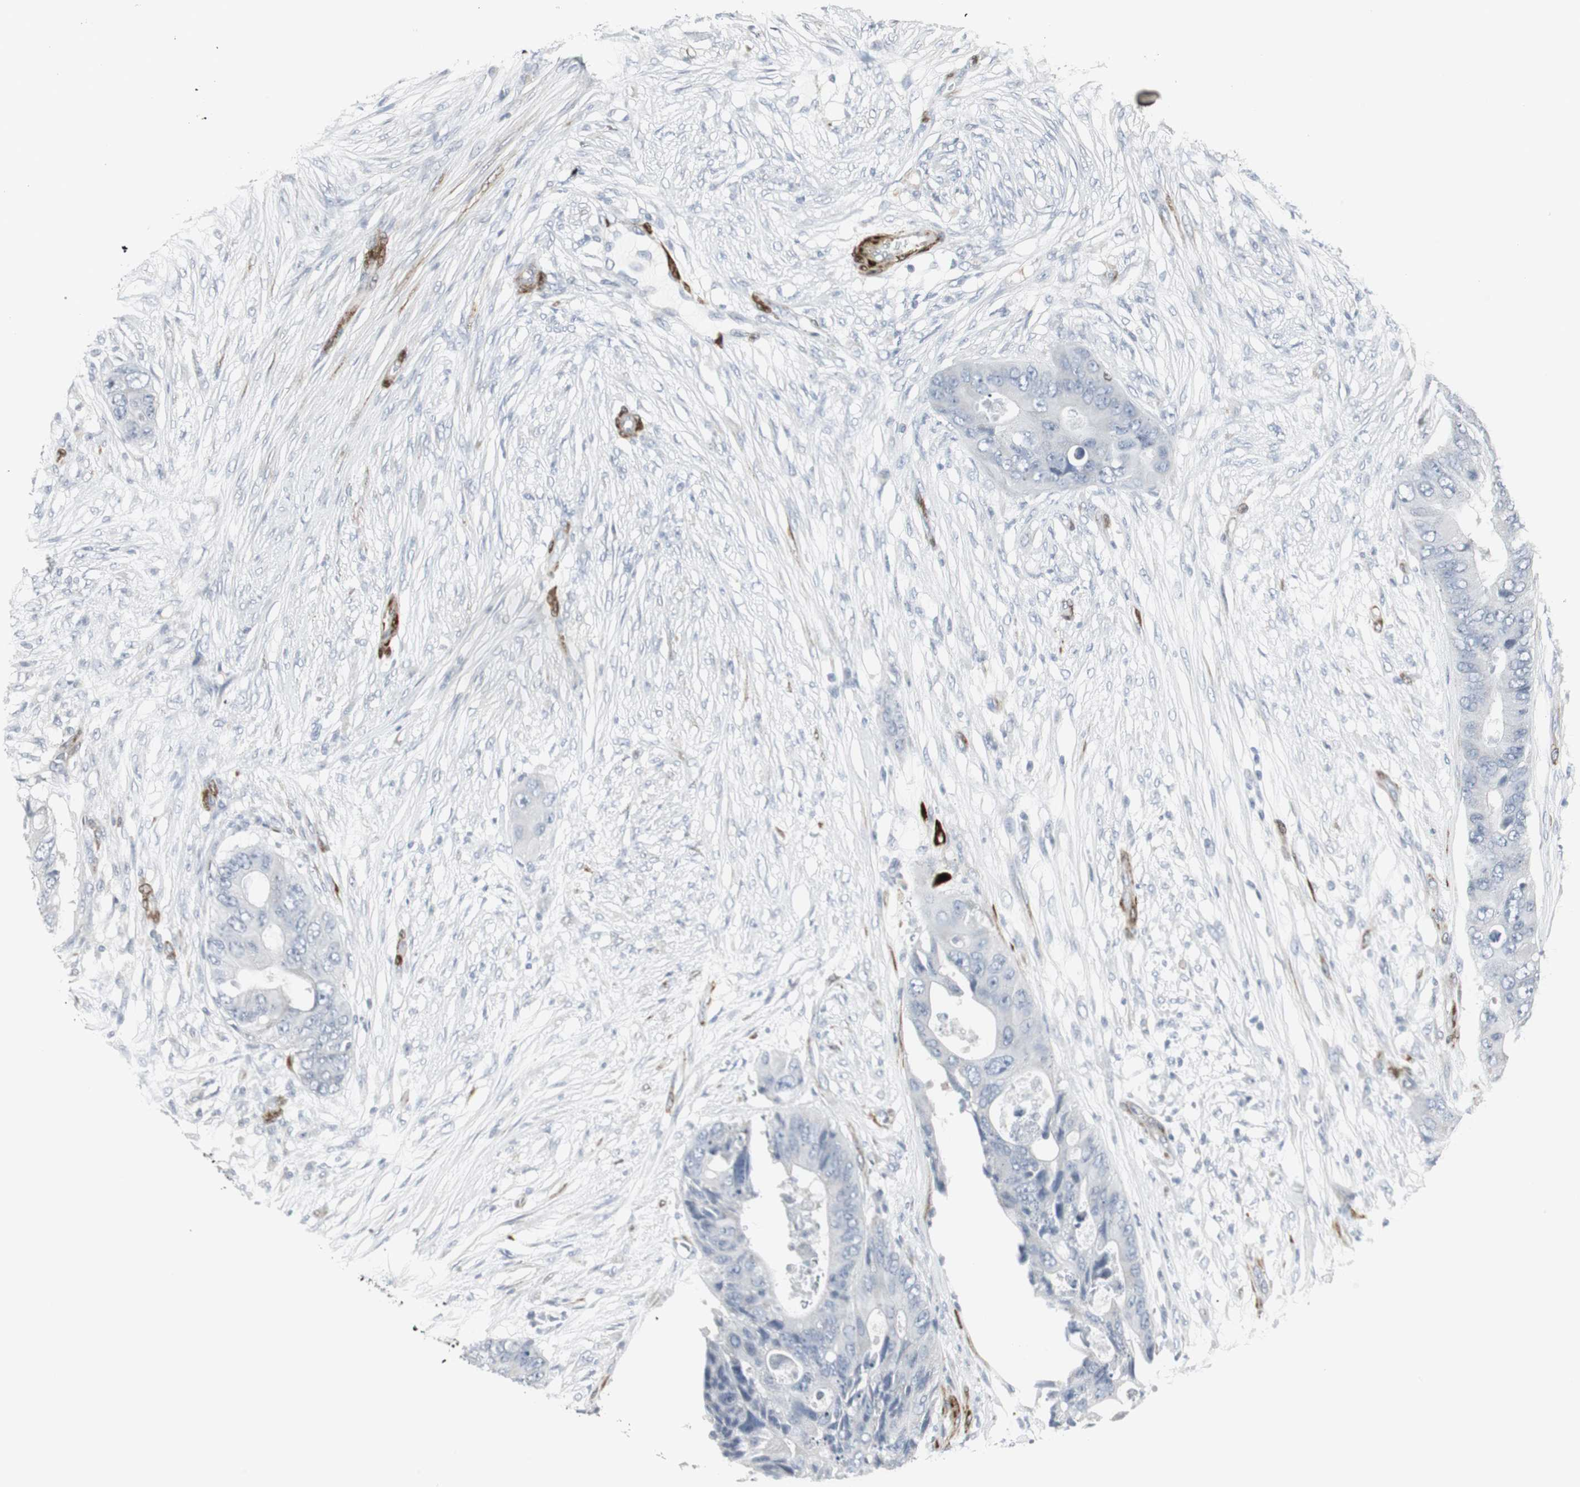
{"staining": {"intensity": "negative", "quantity": "none", "location": "none"}, "tissue": "colorectal cancer", "cell_type": "Tumor cells", "image_type": "cancer", "snomed": [{"axis": "morphology", "description": "Adenocarcinoma, NOS"}, {"axis": "topography", "description": "Colon"}], "caption": "Immunohistochemistry (IHC) micrograph of neoplastic tissue: human colorectal cancer stained with DAB (3,3'-diaminobenzidine) exhibits no significant protein staining in tumor cells. (DAB immunohistochemistry (IHC) with hematoxylin counter stain).", "gene": "PPP1R14A", "patient": {"sex": "male", "age": 71}}